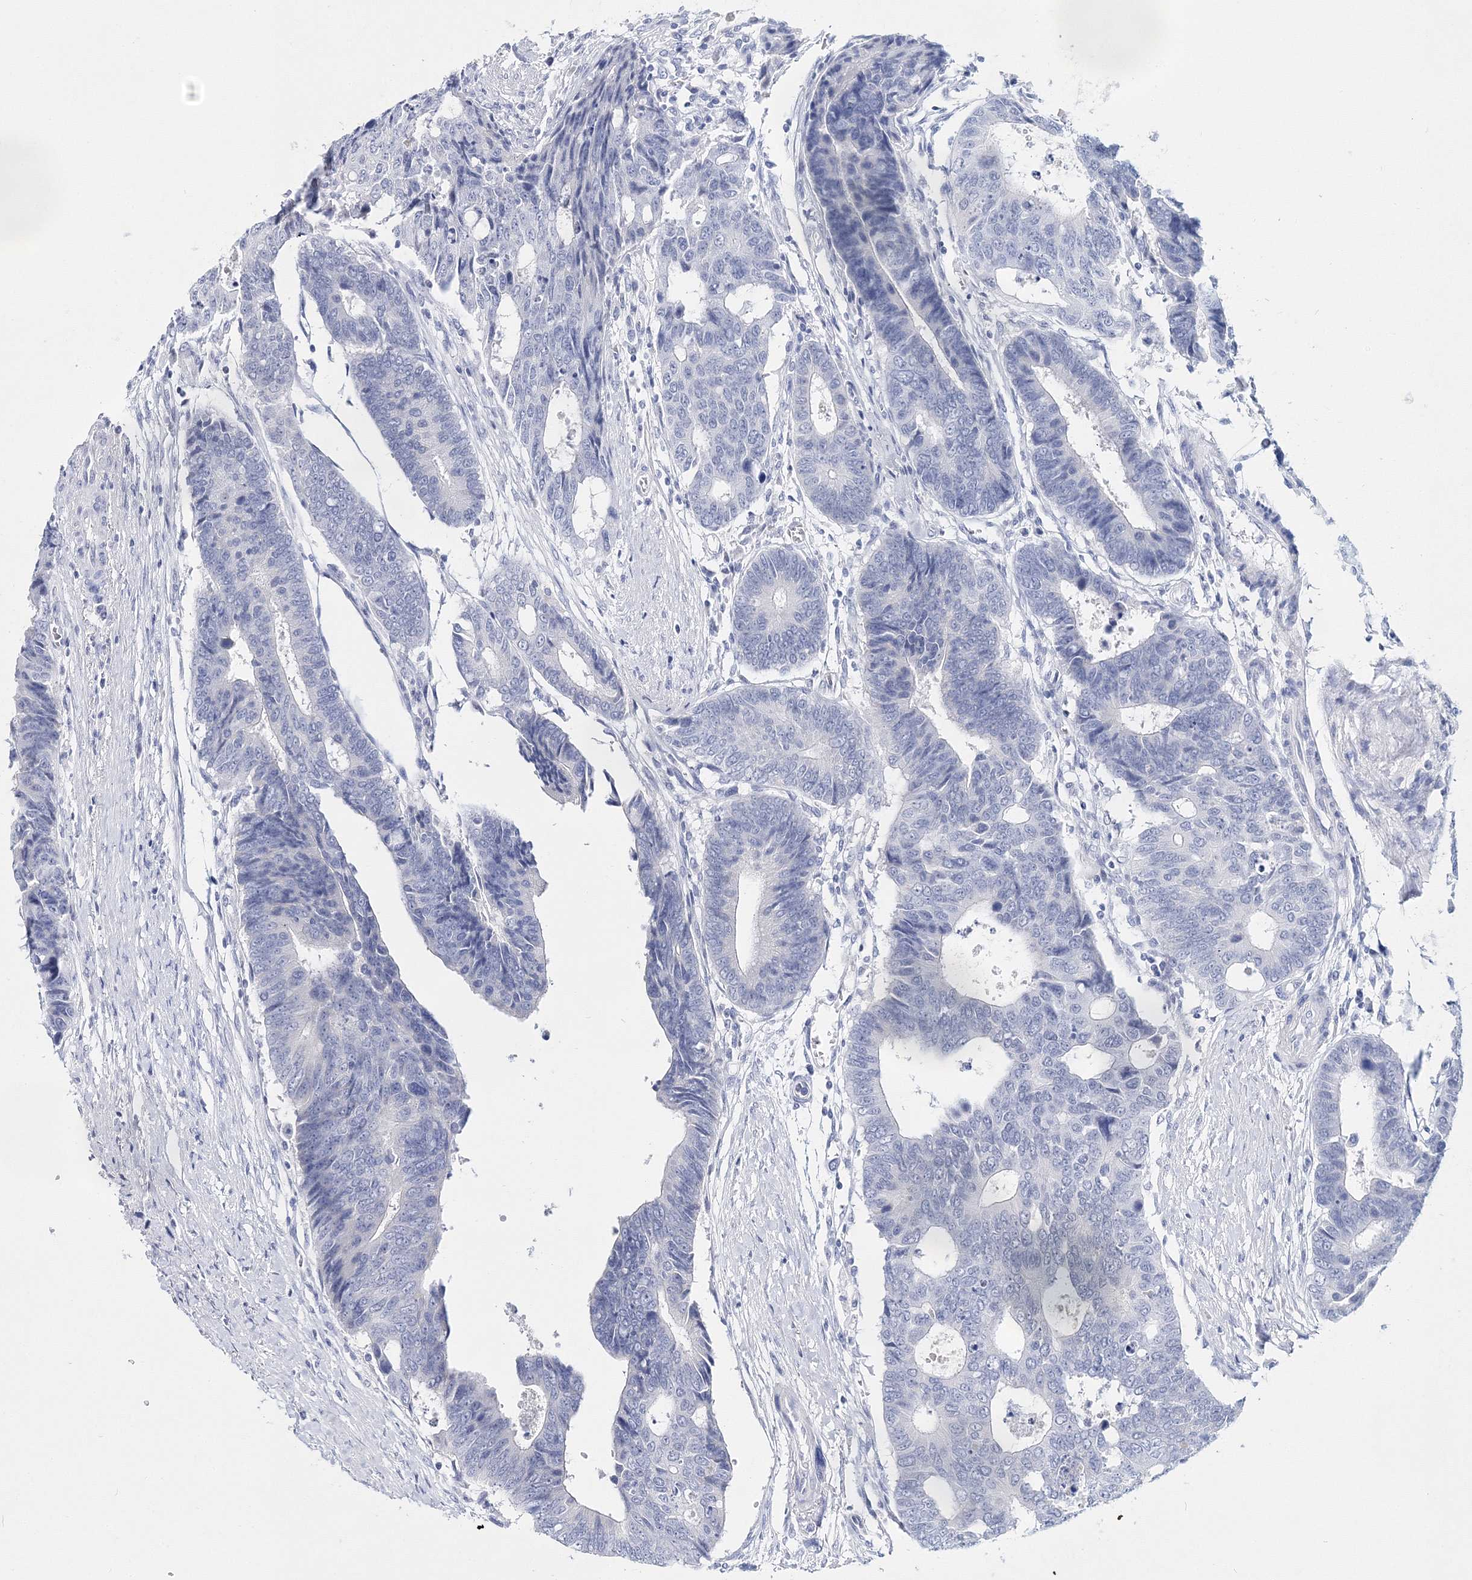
{"staining": {"intensity": "negative", "quantity": "none", "location": "none"}, "tissue": "colorectal cancer", "cell_type": "Tumor cells", "image_type": "cancer", "snomed": [{"axis": "morphology", "description": "Adenocarcinoma, NOS"}, {"axis": "topography", "description": "Rectum"}], "caption": "Adenocarcinoma (colorectal) was stained to show a protein in brown. There is no significant positivity in tumor cells.", "gene": "MYOZ2", "patient": {"sex": "male", "age": 84}}